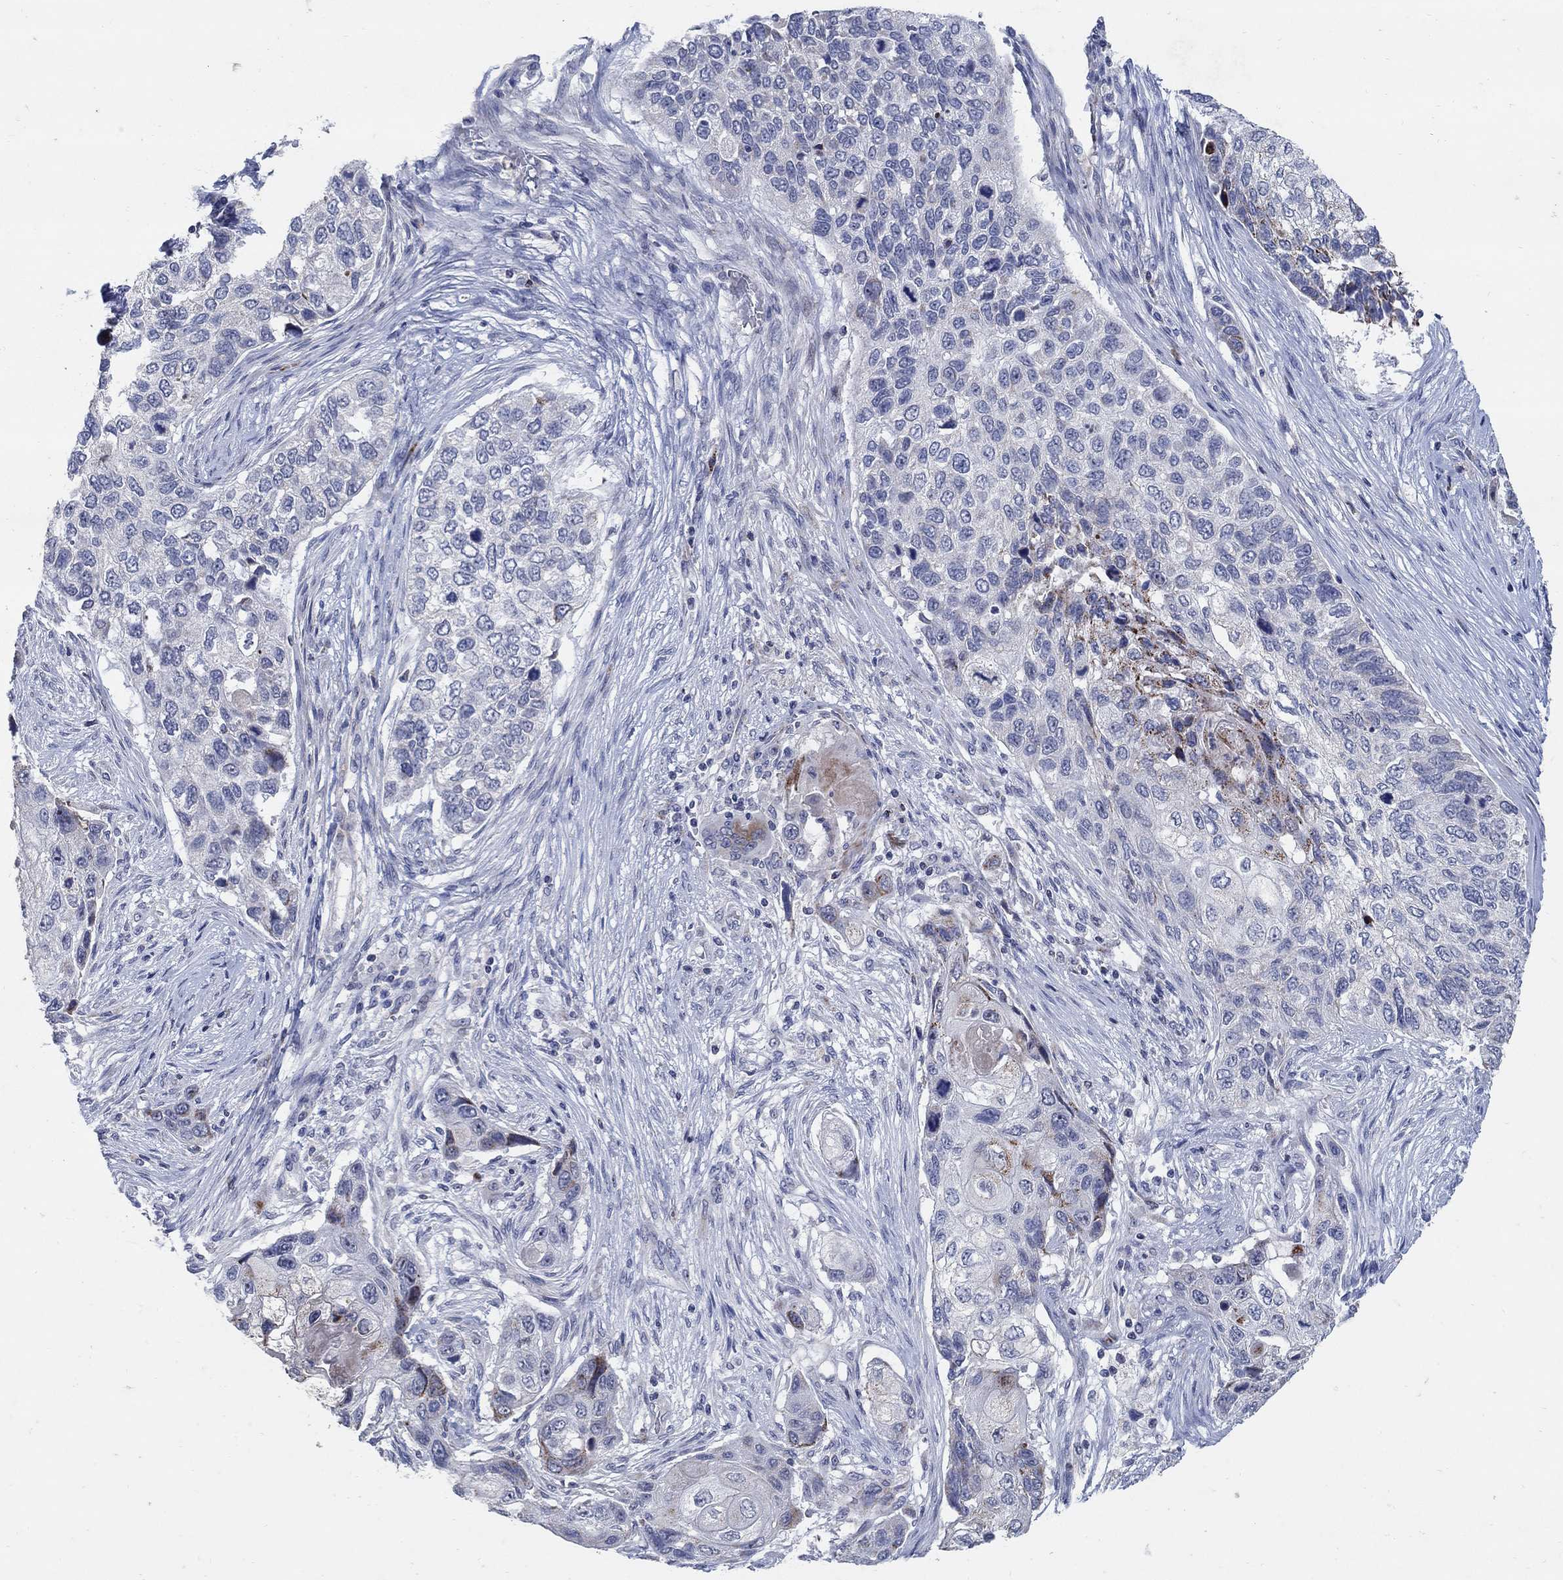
{"staining": {"intensity": "moderate", "quantity": "<25%", "location": "cytoplasmic/membranous"}, "tissue": "lung cancer", "cell_type": "Tumor cells", "image_type": "cancer", "snomed": [{"axis": "morphology", "description": "Normal tissue, NOS"}, {"axis": "morphology", "description": "Squamous cell carcinoma, NOS"}, {"axis": "topography", "description": "Bronchus"}, {"axis": "topography", "description": "Lung"}], "caption": "Protein analysis of squamous cell carcinoma (lung) tissue exhibits moderate cytoplasmic/membranous expression in about <25% of tumor cells. Using DAB (3,3'-diaminobenzidine) (brown) and hematoxylin (blue) stains, captured at high magnification using brightfield microscopy.", "gene": "HMX2", "patient": {"sex": "male", "age": 69}}